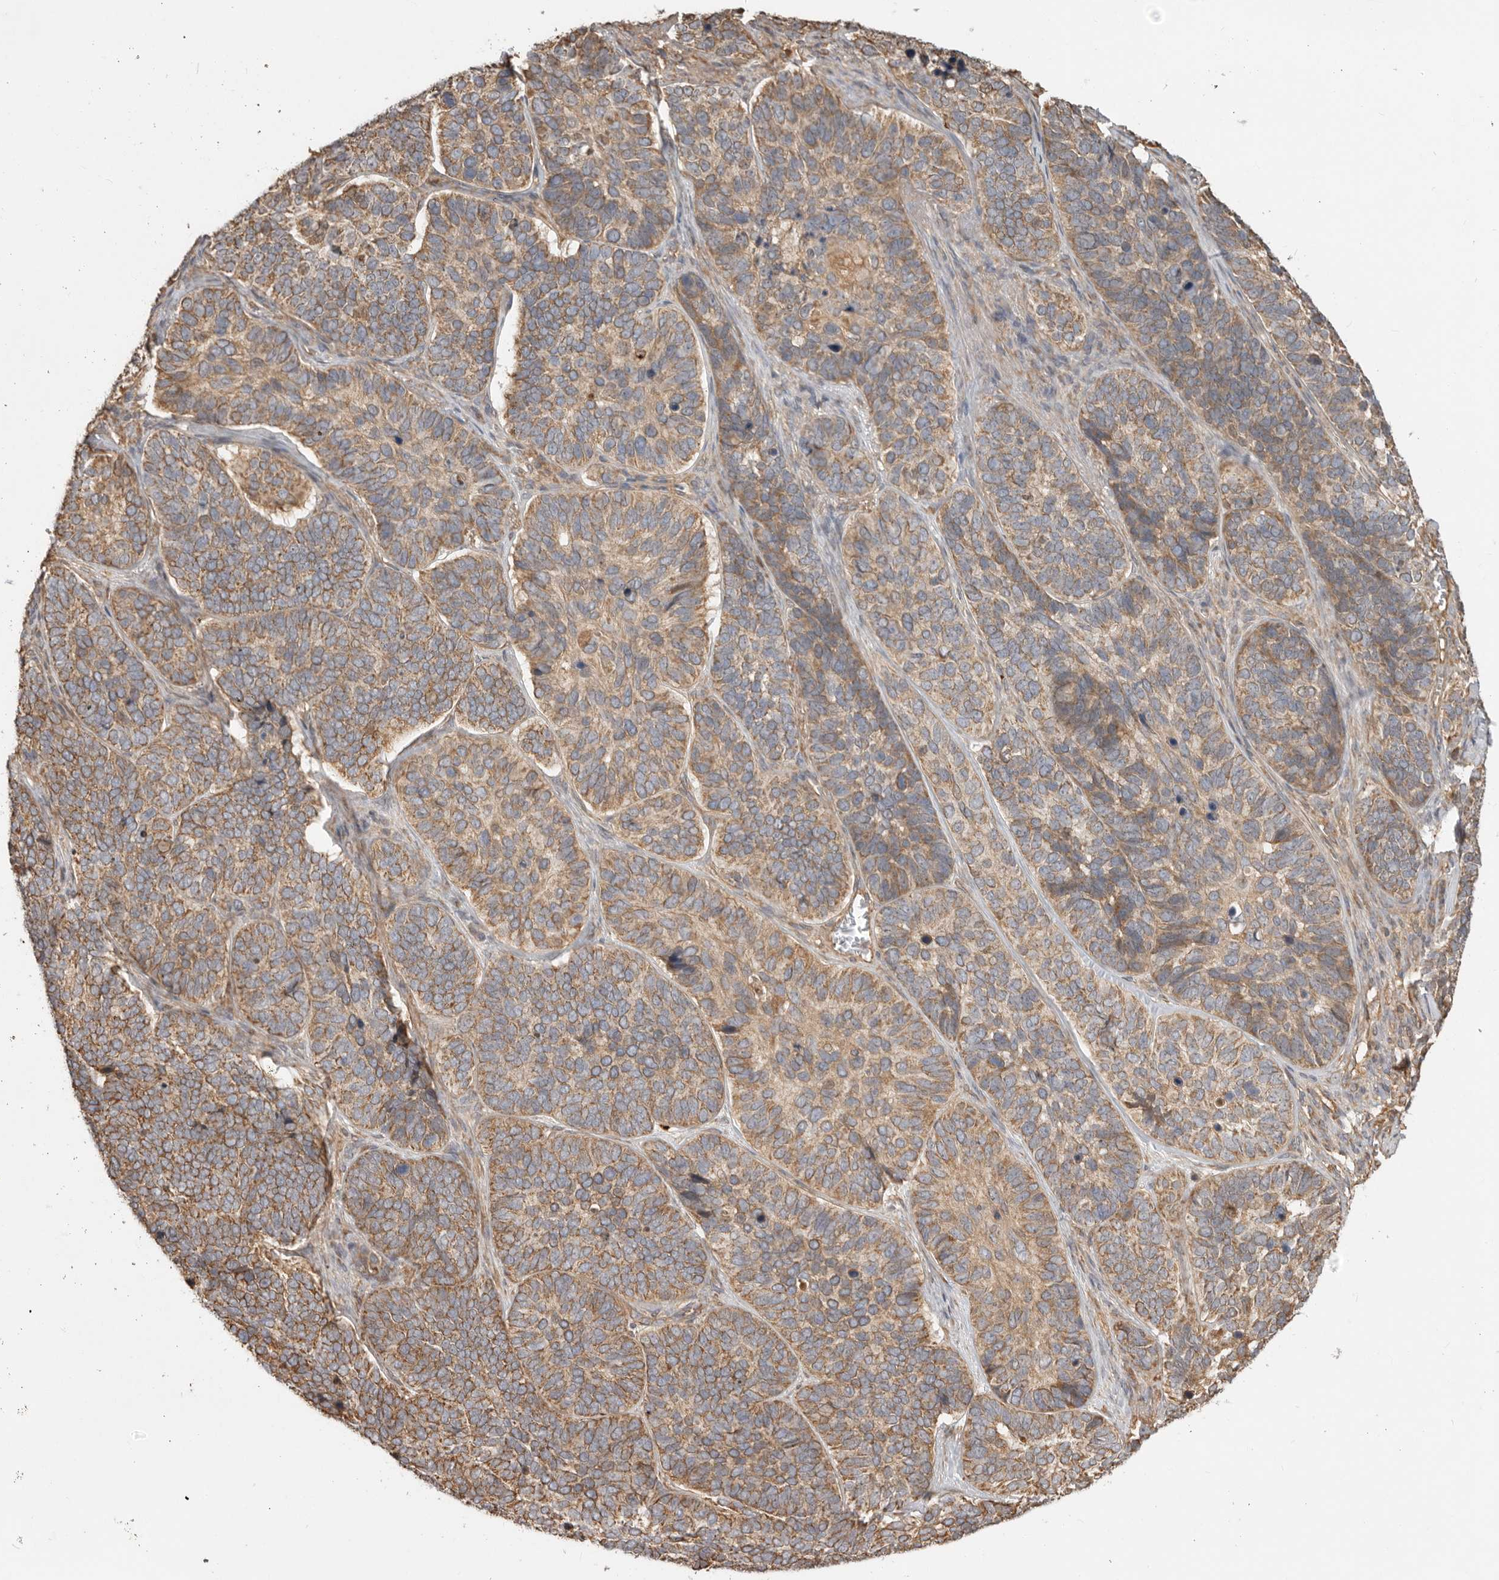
{"staining": {"intensity": "moderate", "quantity": ">75%", "location": "cytoplasmic/membranous"}, "tissue": "skin cancer", "cell_type": "Tumor cells", "image_type": "cancer", "snomed": [{"axis": "morphology", "description": "Basal cell carcinoma"}, {"axis": "topography", "description": "Skin"}], "caption": "Immunohistochemical staining of skin cancer (basal cell carcinoma) displays medium levels of moderate cytoplasmic/membranous staining in about >75% of tumor cells.", "gene": "DPH7", "patient": {"sex": "male", "age": 62}}